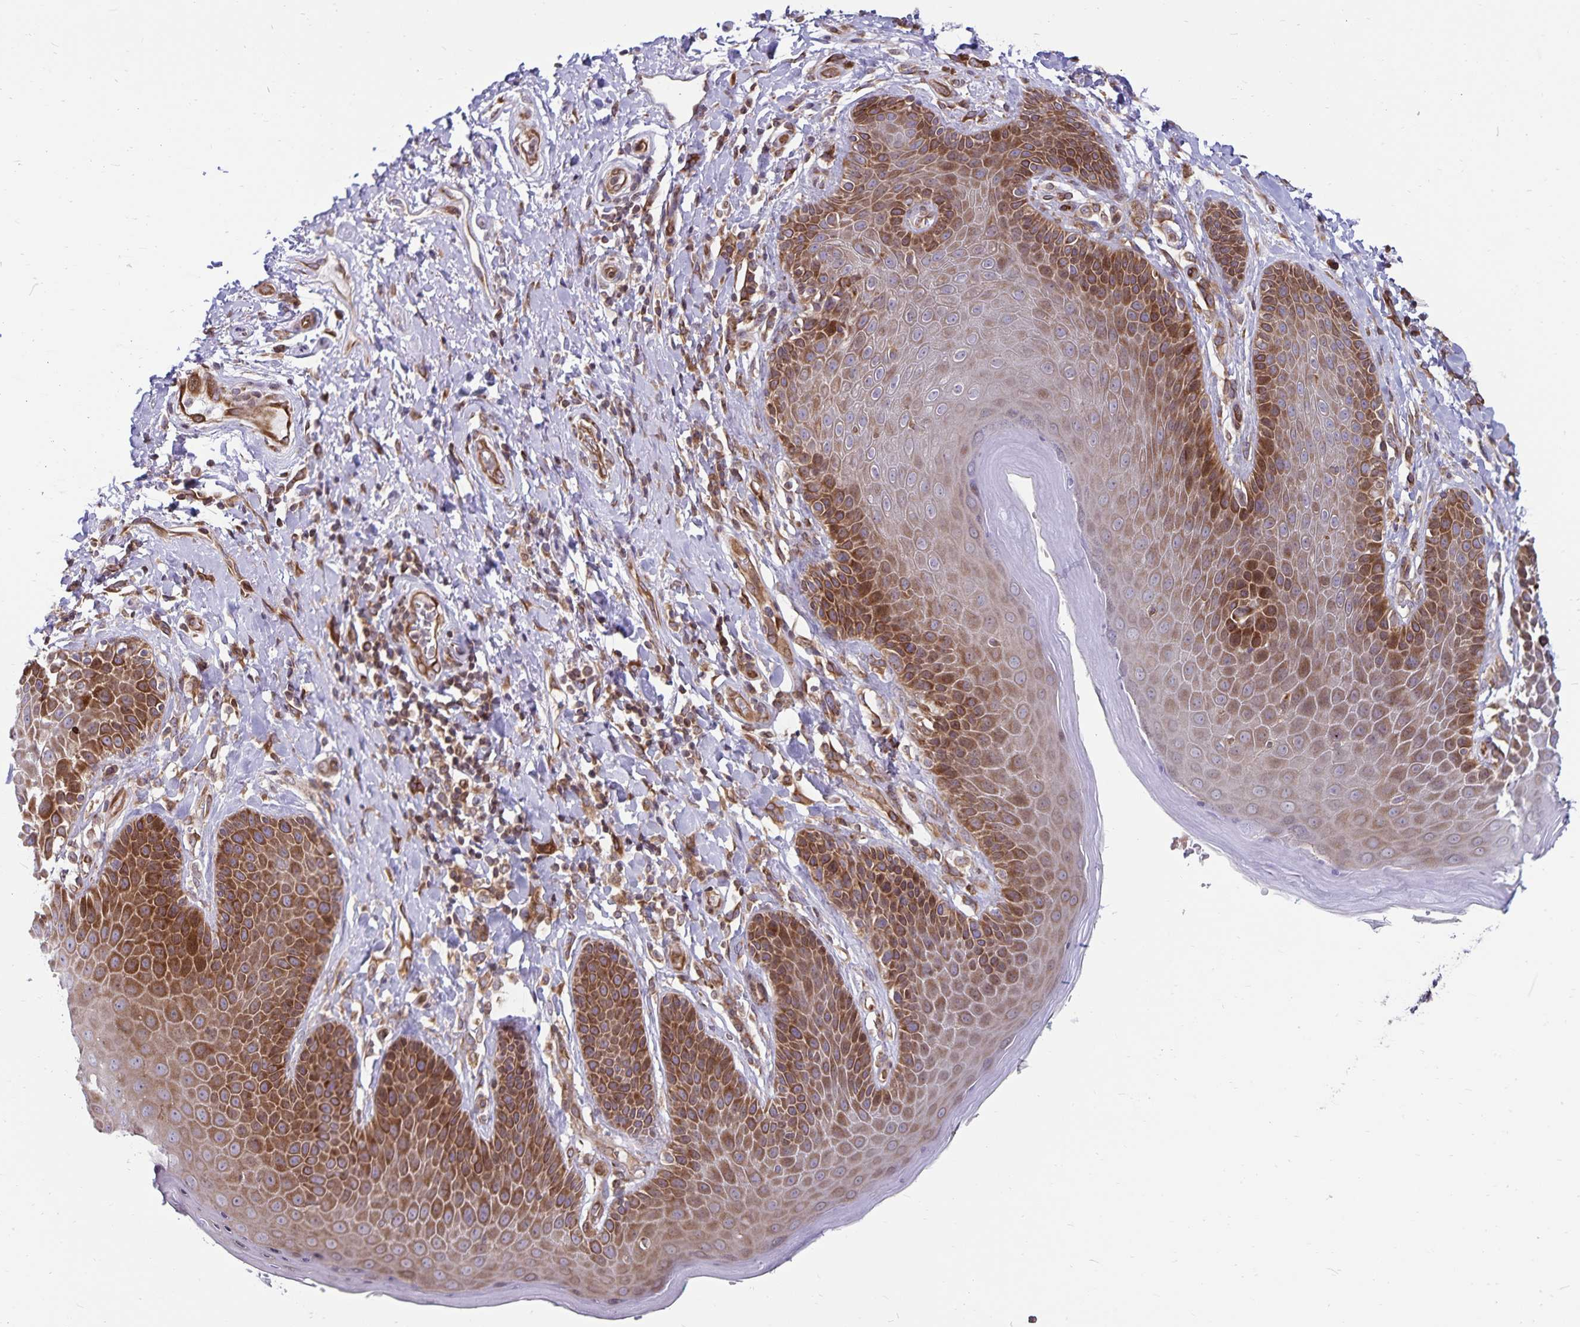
{"staining": {"intensity": "strong", "quantity": "25%-75%", "location": "cytoplasmic/membranous"}, "tissue": "skin", "cell_type": "Epidermal cells", "image_type": "normal", "snomed": [{"axis": "morphology", "description": "Normal tissue, NOS"}, {"axis": "topography", "description": "Anal"}, {"axis": "topography", "description": "Peripheral nerve tissue"}], "caption": "The immunohistochemical stain shows strong cytoplasmic/membranous expression in epidermal cells of normal skin.", "gene": "SEC62", "patient": {"sex": "male", "age": 51}}